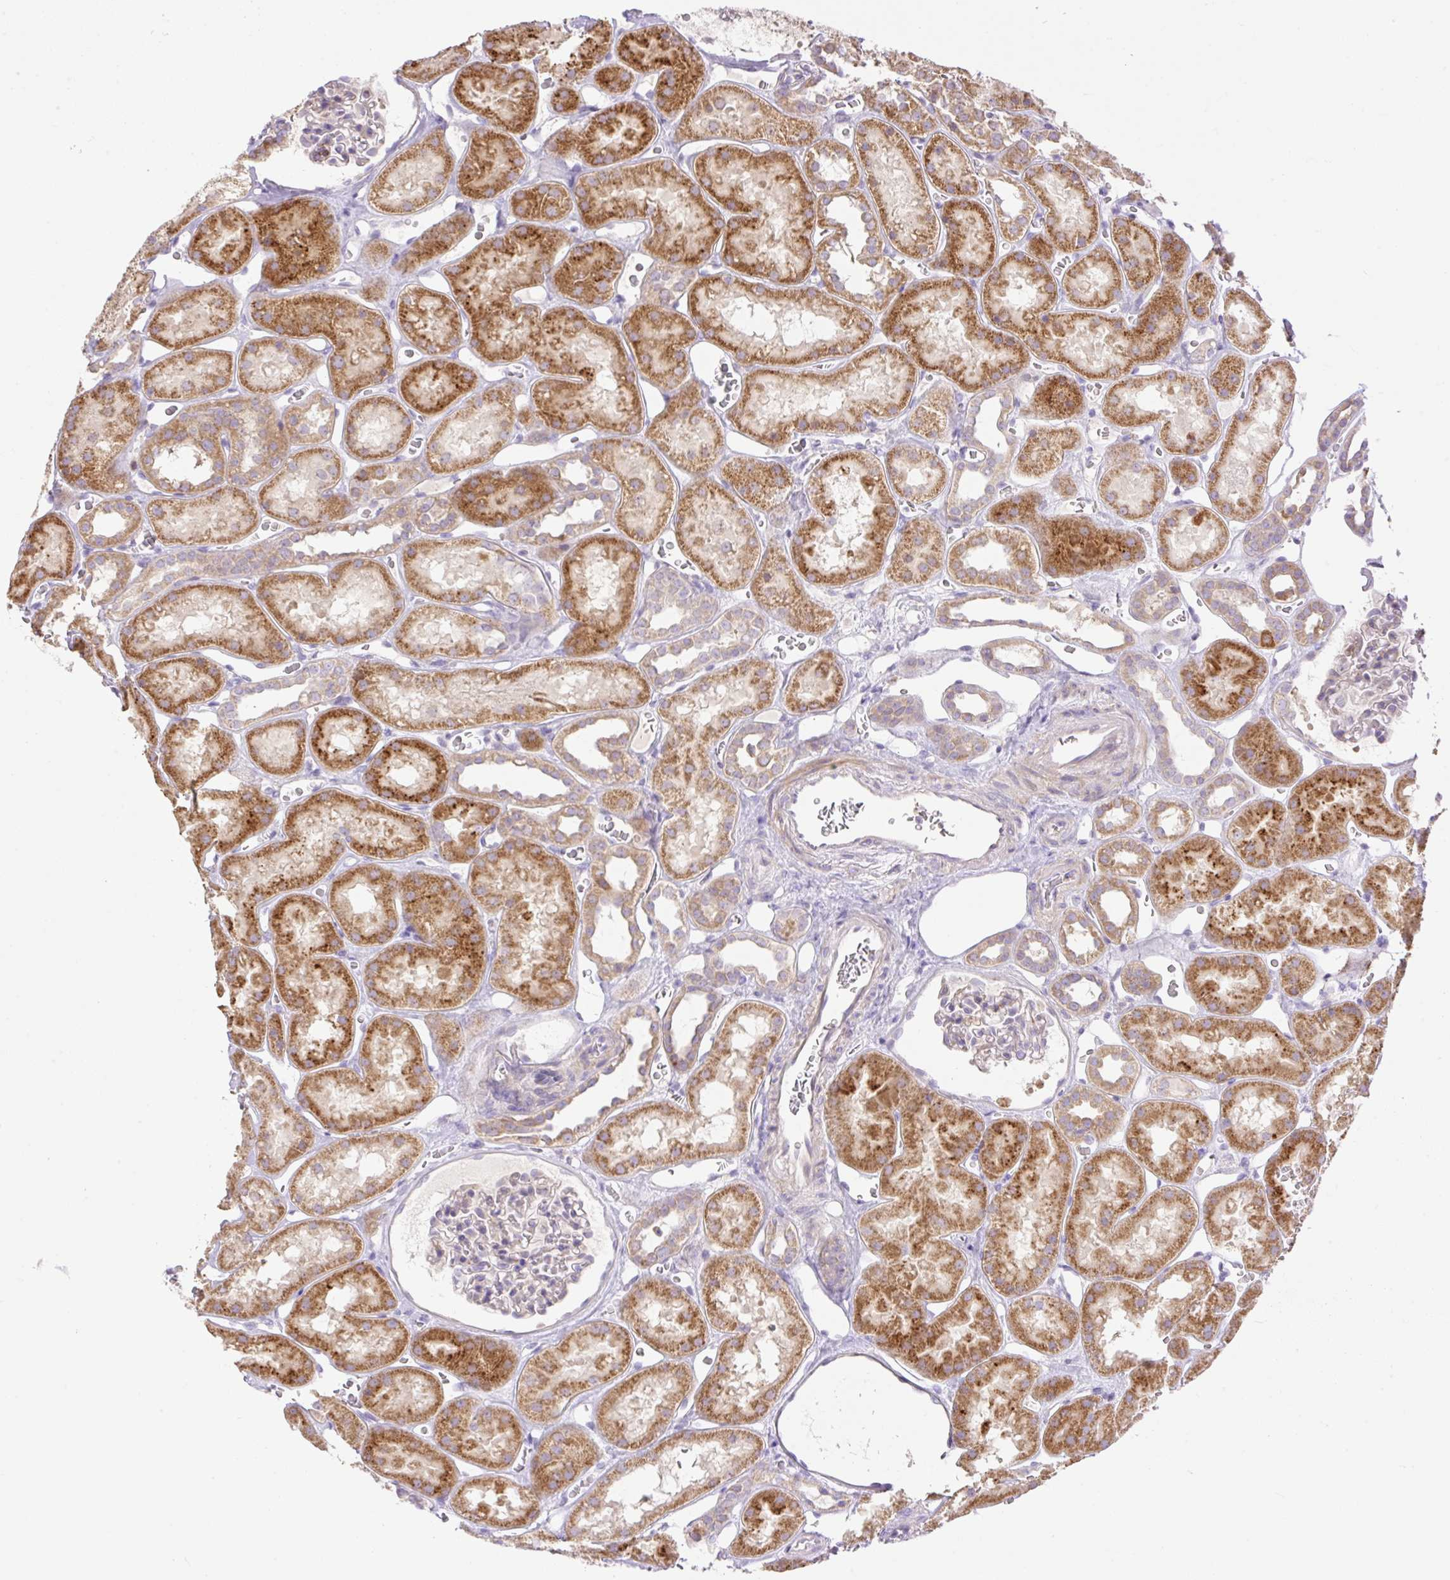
{"staining": {"intensity": "weak", "quantity": "<25%", "location": "cytoplasmic/membranous"}, "tissue": "kidney", "cell_type": "Cells in glomeruli", "image_type": "normal", "snomed": [{"axis": "morphology", "description": "Normal tissue, NOS"}, {"axis": "topography", "description": "Kidney"}], "caption": "High magnification brightfield microscopy of normal kidney stained with DAB (3,3'-diaminobenzidine) (brown) and counterstained with hematoxylin (blue): cells in glomeruli show no significant expression. (DAB IHC with hematoxylin counter stain).", "gene": "VPS25", "patient": {"sex": "female", "age": 41}}